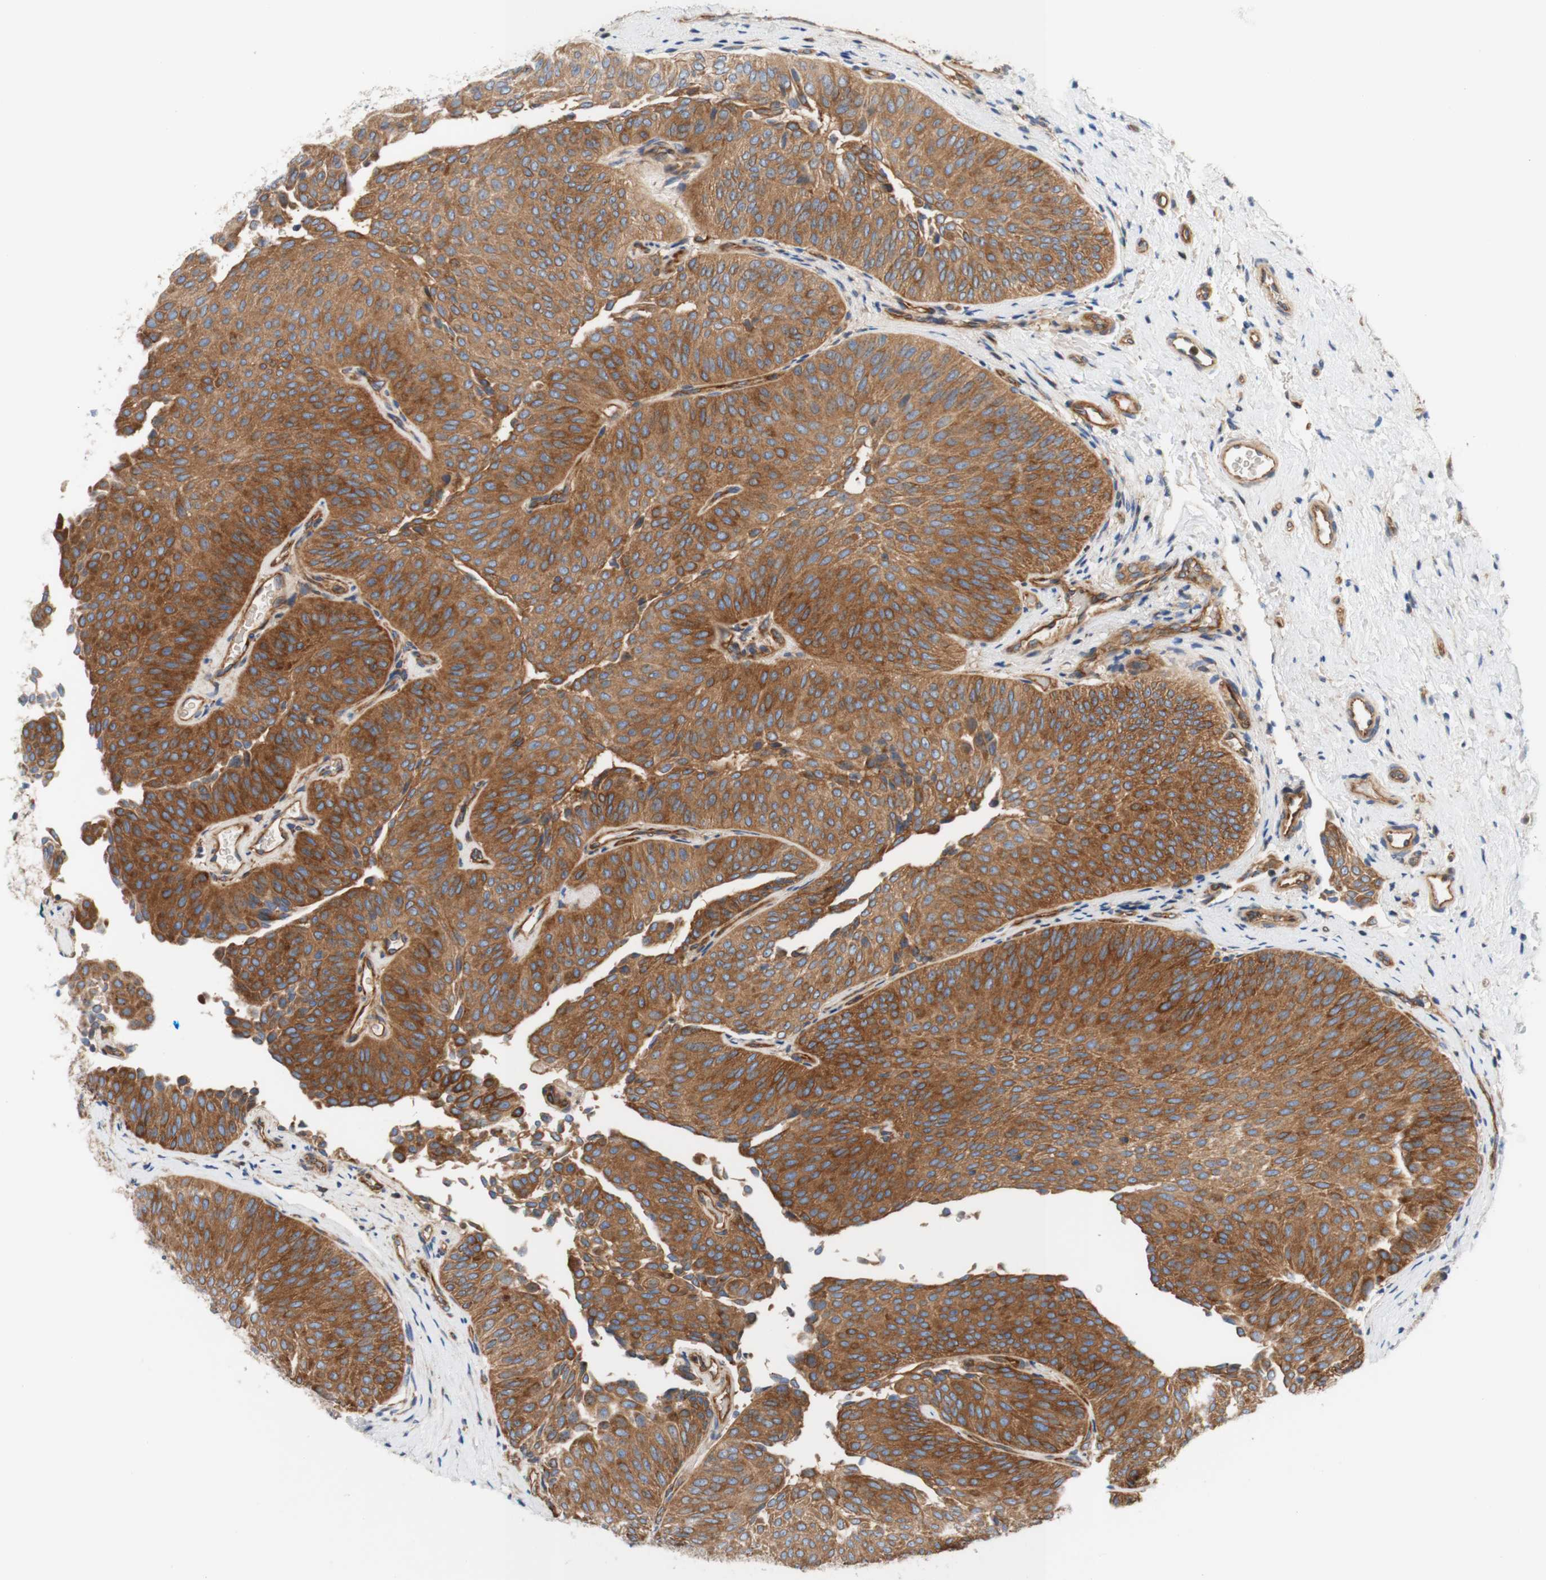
{"staining": {"intensity": "moderate", "quantity": ">75%", "location": "cytoplasmic/membranous"}, "tissue": "urothelial cancer", "cell_type": "Tumor cells", "image_type": "cancer", "snomed": [{"axis": "morphology", "description": "Urothelial carcinoma, Low grade"}, {"axis": "topography", "description": "Urinary bladder"}], "caption": "Brown immunohistochemical staining in urothelial cancer displays moderate cytoplasmic/membranous expression in about >75% of tumor cells. Using DAB (3,3'-diaminobenzidine) (brown) and hematoxylin (blue) stains, captured at high magnification using brightfield microscopy.", "gene": "STOM", "patient": {"sex": "female", "age": 60}}